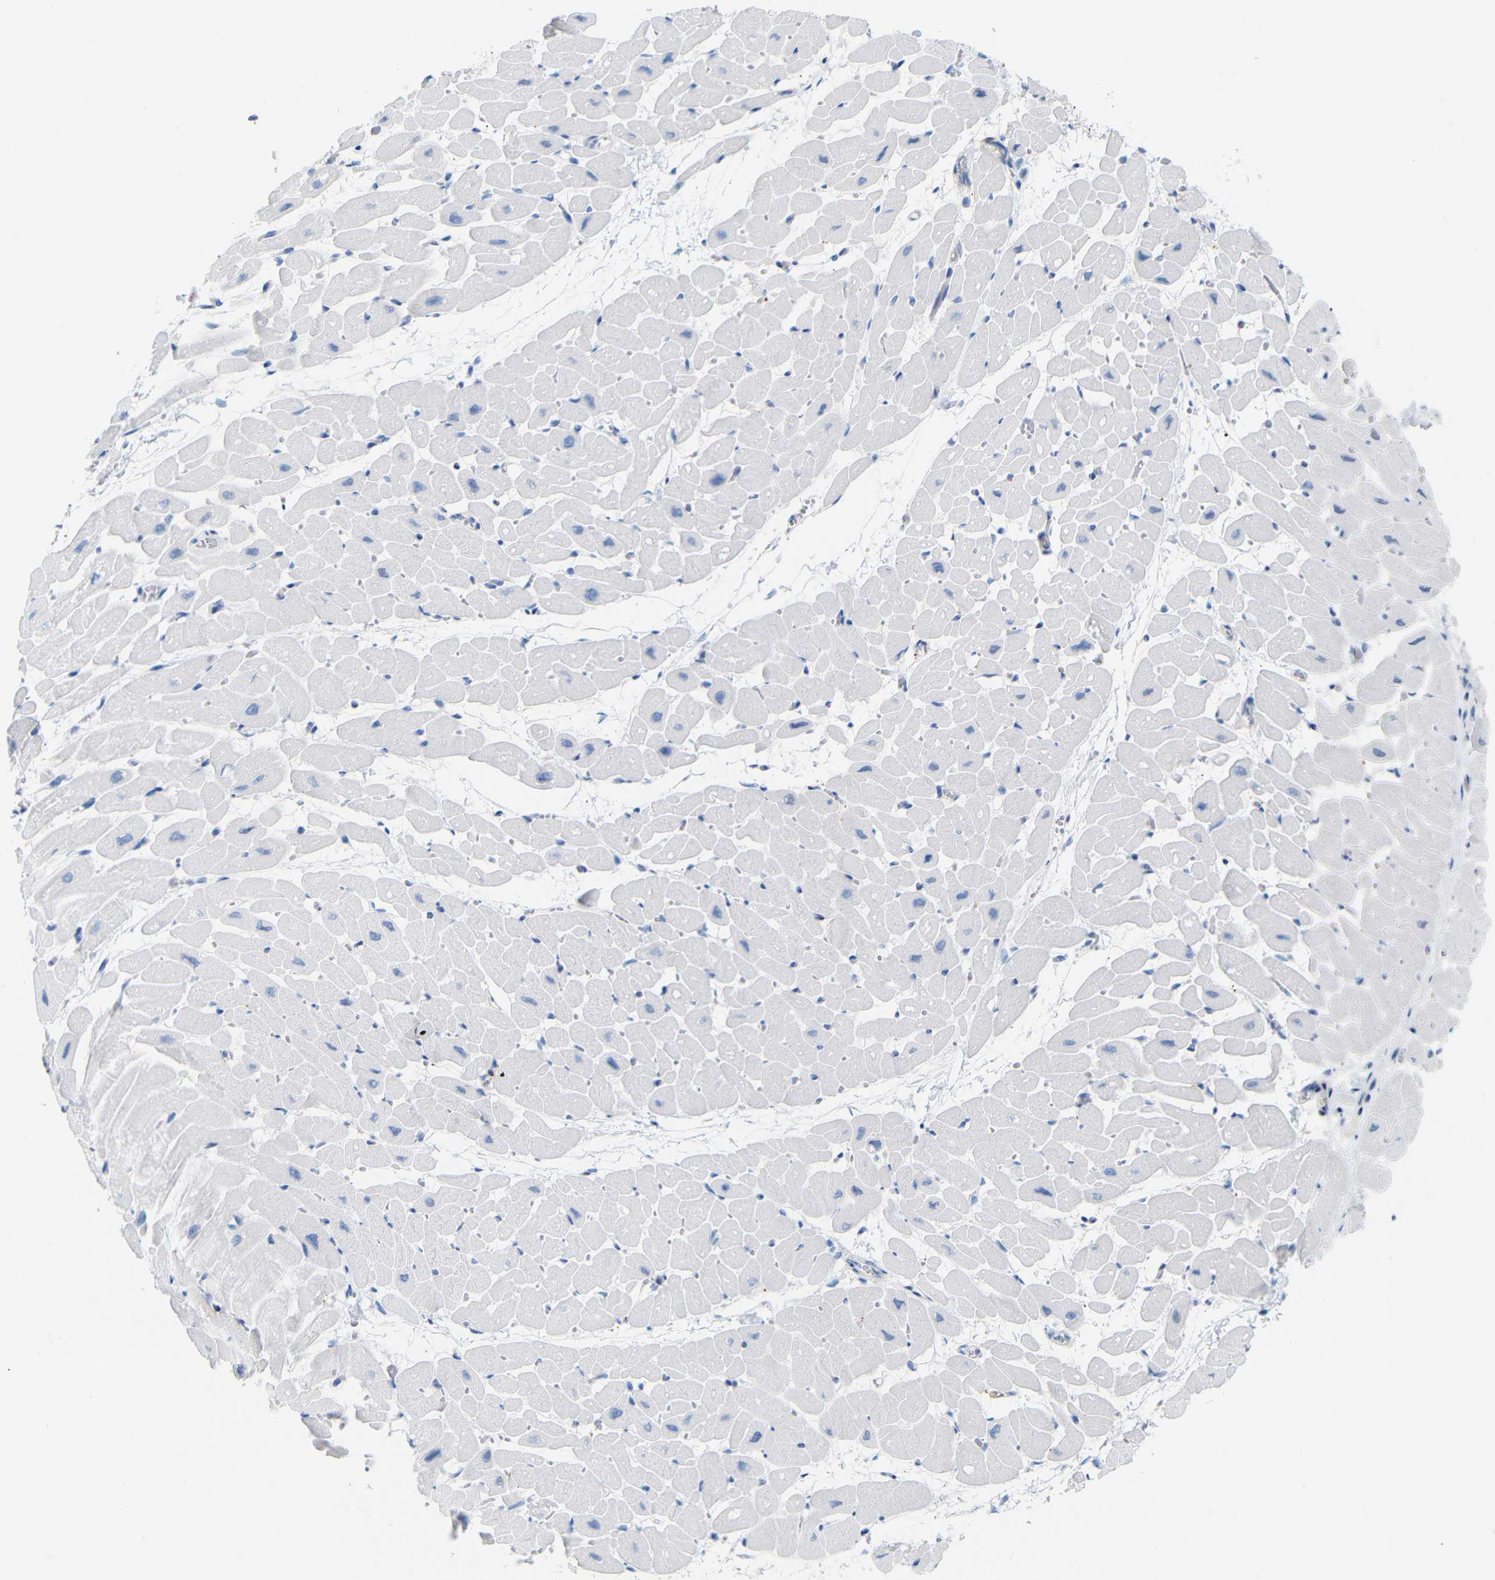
{"staining": {"intensity": "negative", "quantity": "none", "location": "none"}, "tissue": "heart muscle", "cell_type": "Cardiomyocytes", "image_type": "normal", "snomed": [{"axis": "morphology", "description": "Normal tissue, NOS"}, {"axis": "topography", "description": "Heart"}], "caption": "IHC image of unremarkable heart muscle: human heart muscle stained with DAB (3,3'-diaminobenzidine) shows no significant protein positivity in cardiomyocytes. (Immunohistochemistry, brightfield microscopy, high magnification).", "gene": "MT1A", "patient": {"sex": "male", "age": 45}}